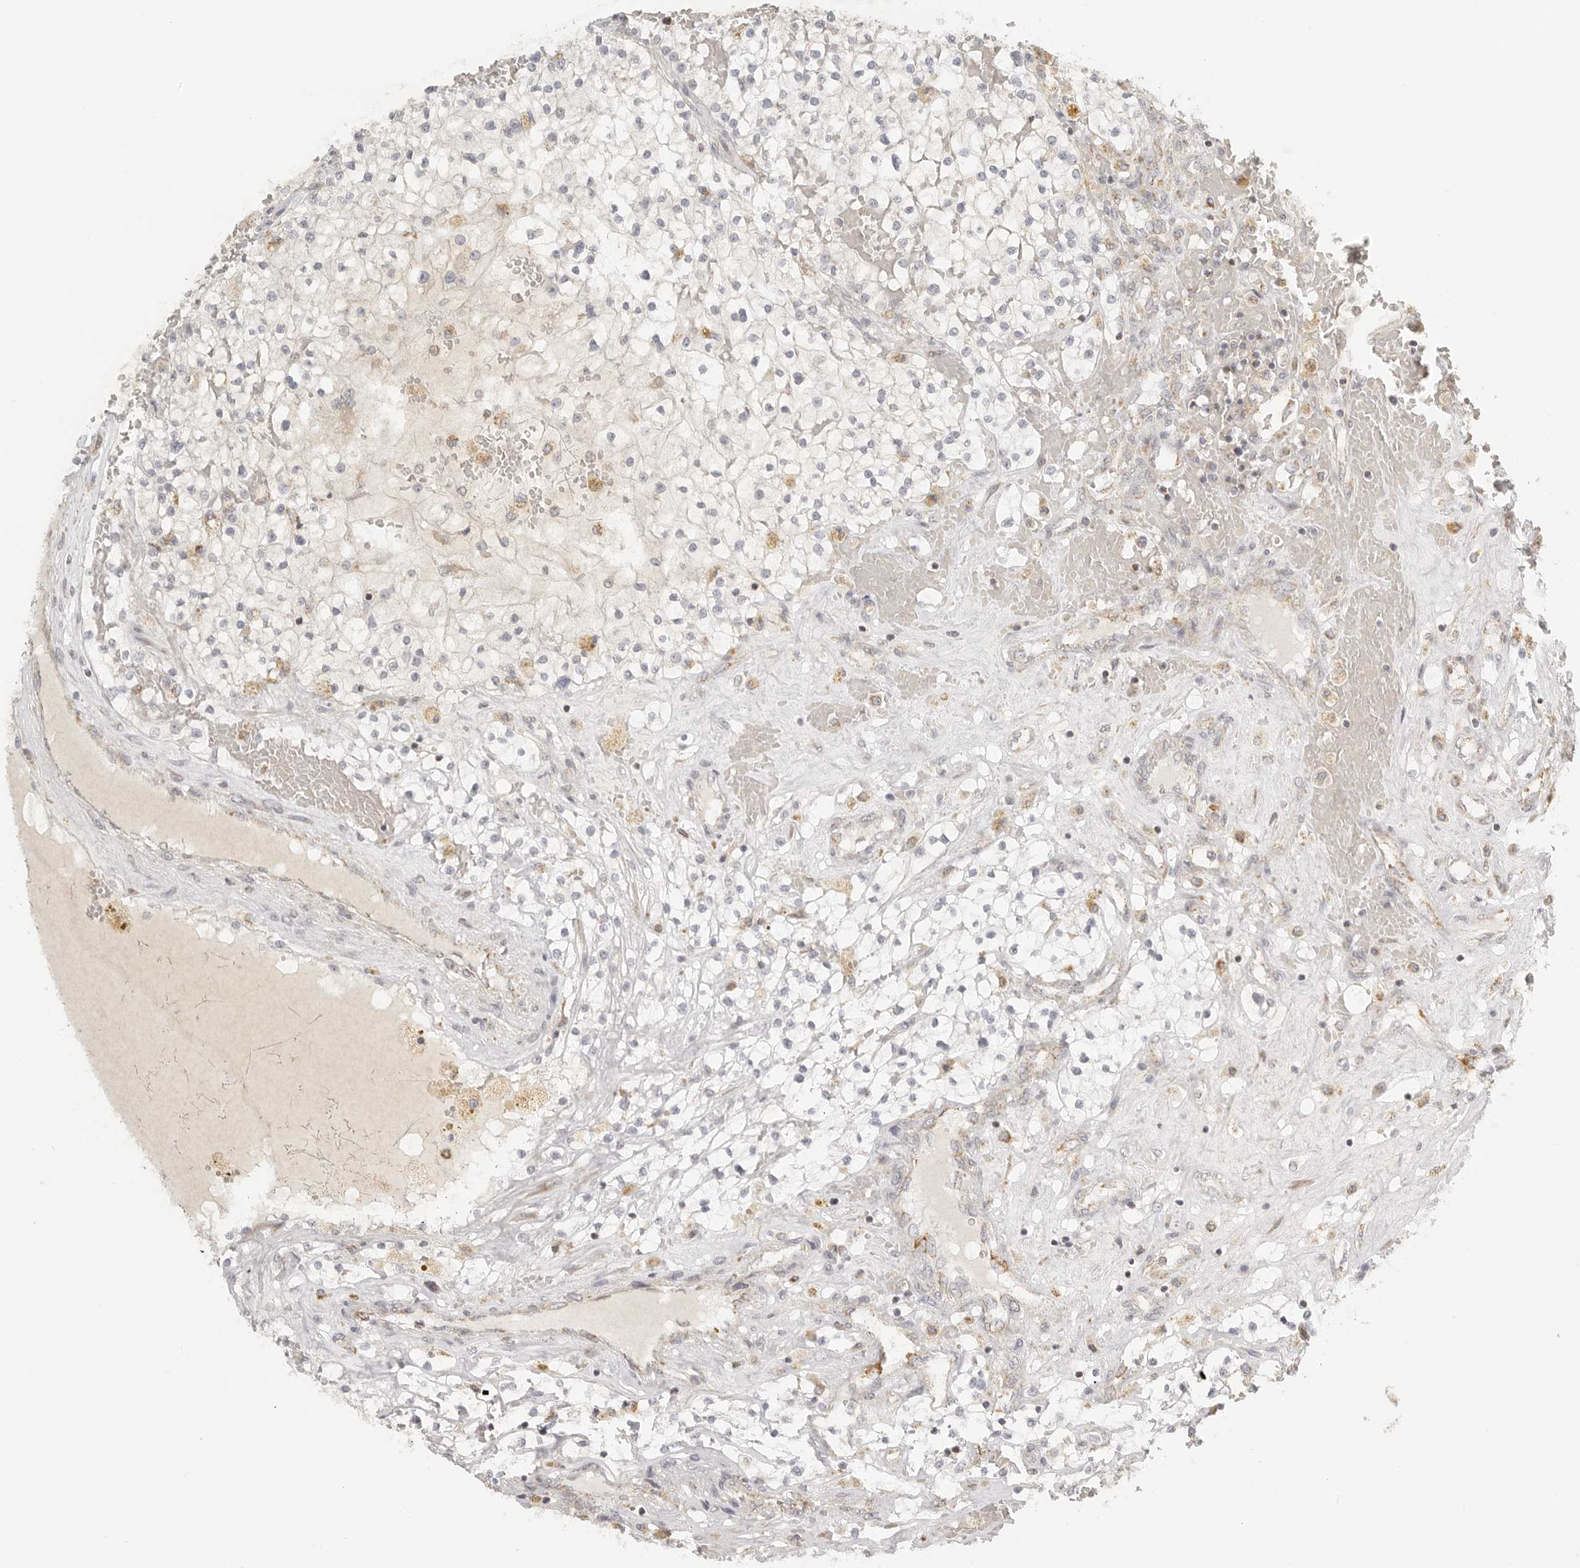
{"staining": {"intensity": "negative", "quantity": "none", "location": "none"}, "tissue": "renal cancer", "cell_type": "Tumor cells", "image_type": "cancer", "snomed": [{"axis": "morphology", "description": "Normal tissue, NOS"}, {"axis": "morphology", "description": "Adenocarcinoma, NOS"}, {"axis": "topography", "description": "Kidney"}], "caption": "Photomicrograph shows no significant protein positivity in tumor cells of renal cancer (adenocarcinoma).", "gene": "KDF1", "patient": {"sex": "male", "age": 68}}